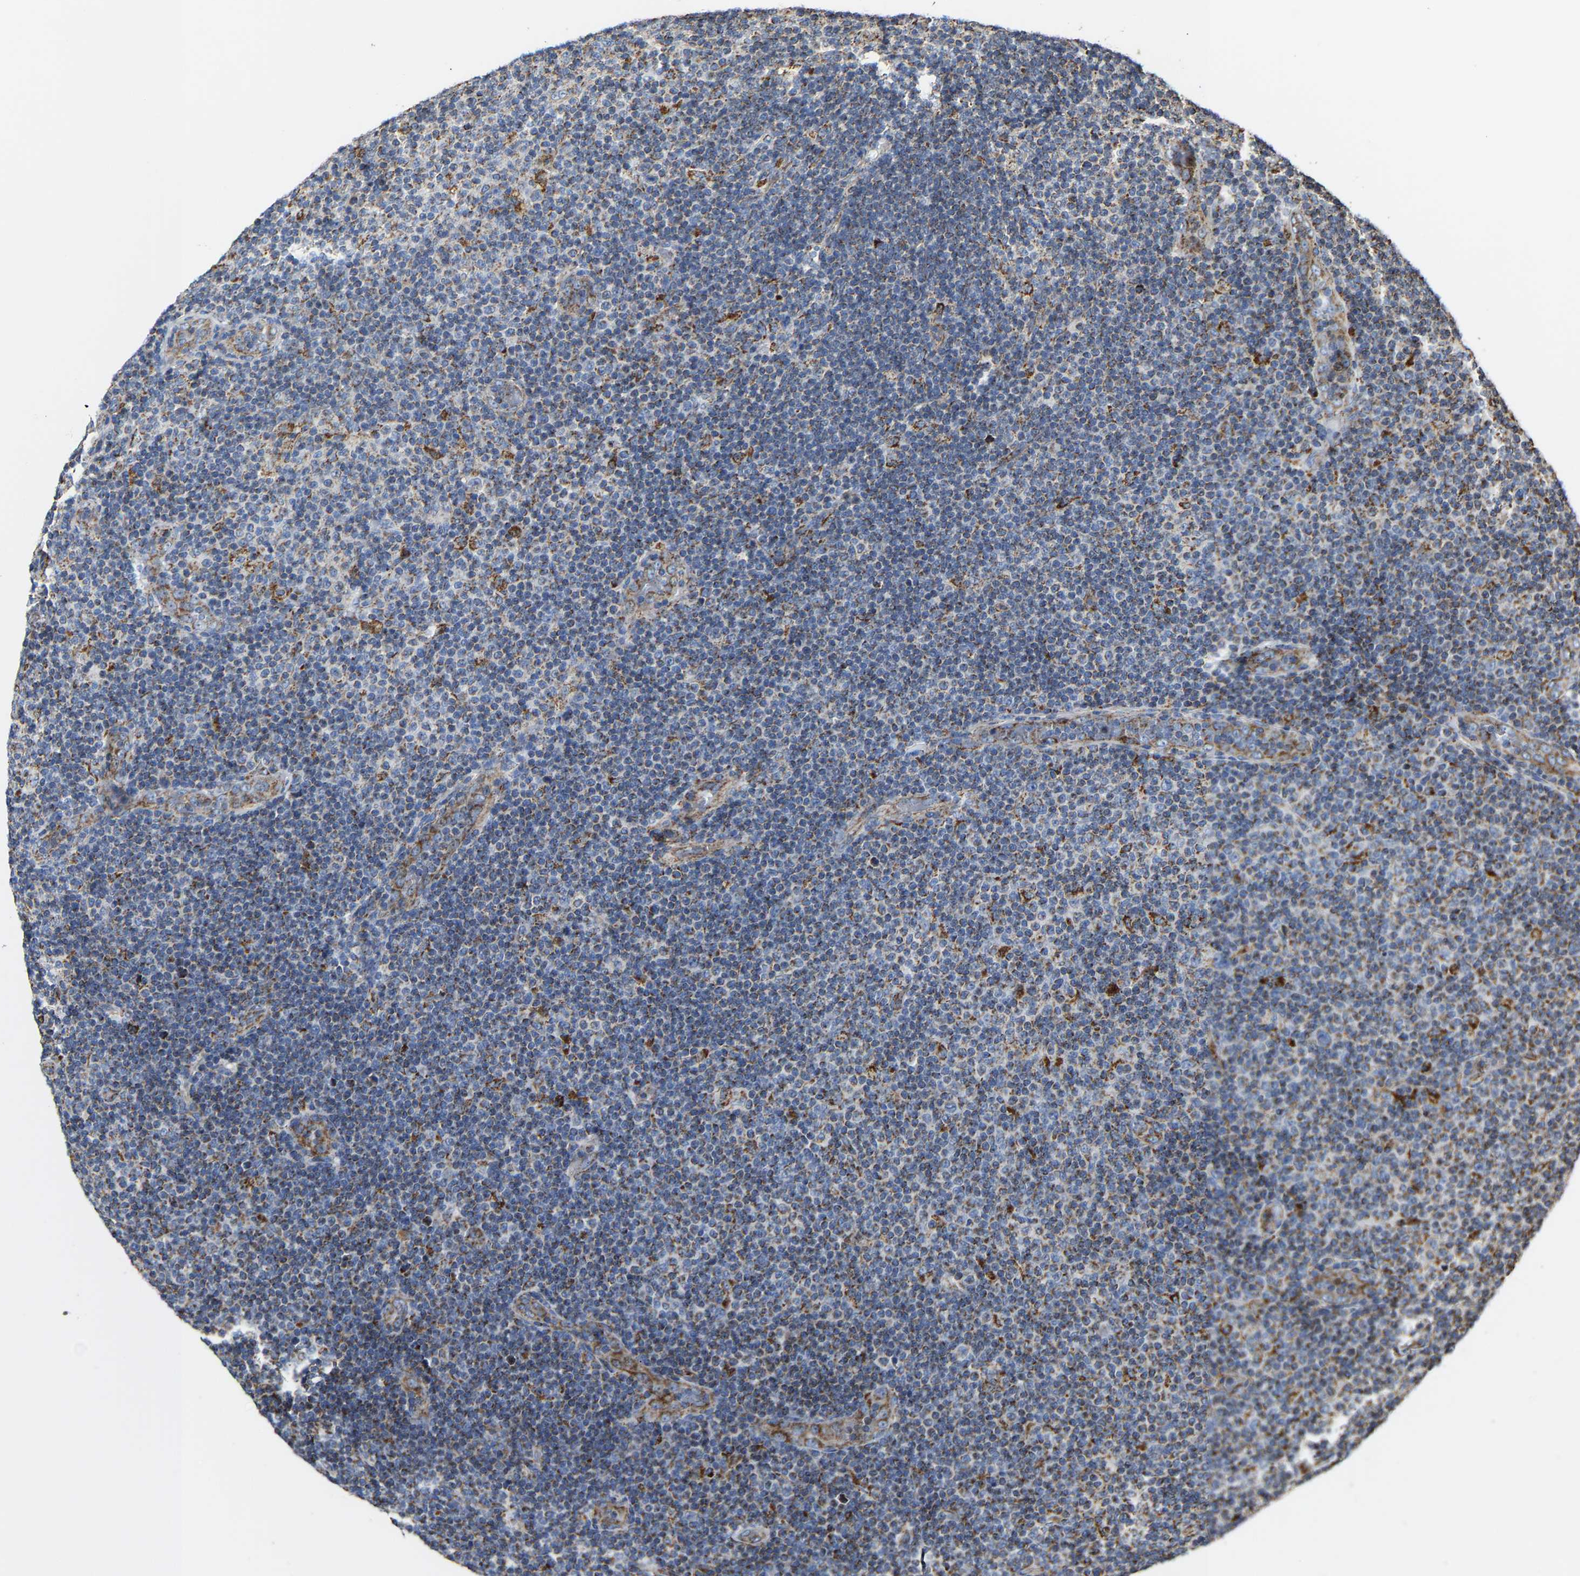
{"staining": {"intensity": "moderate", "quantity": "25%-75%", "location": "cytoplasmic/membranous"}, "tissue": "lymphoma", "cell_type": "Tumor cells", "image_type": "cancer", "snomed": [{"axis": "morphology", "description": "Malignant lymphoma, non-Hodgkin's type, Low grade"}, {"axis": "topography", "description": "Lymph node"}], "caption": "Immunohistochemistry of human malignant lymphoma, non-Hodgkin's type (low-grade) exhibits medium levels of moderate cytoplasmic/membranous positivity in approximately 25%-75% of tumor cells.", "gene": "NDUFV3", "patient": {"sex": "male", "age": 83}}